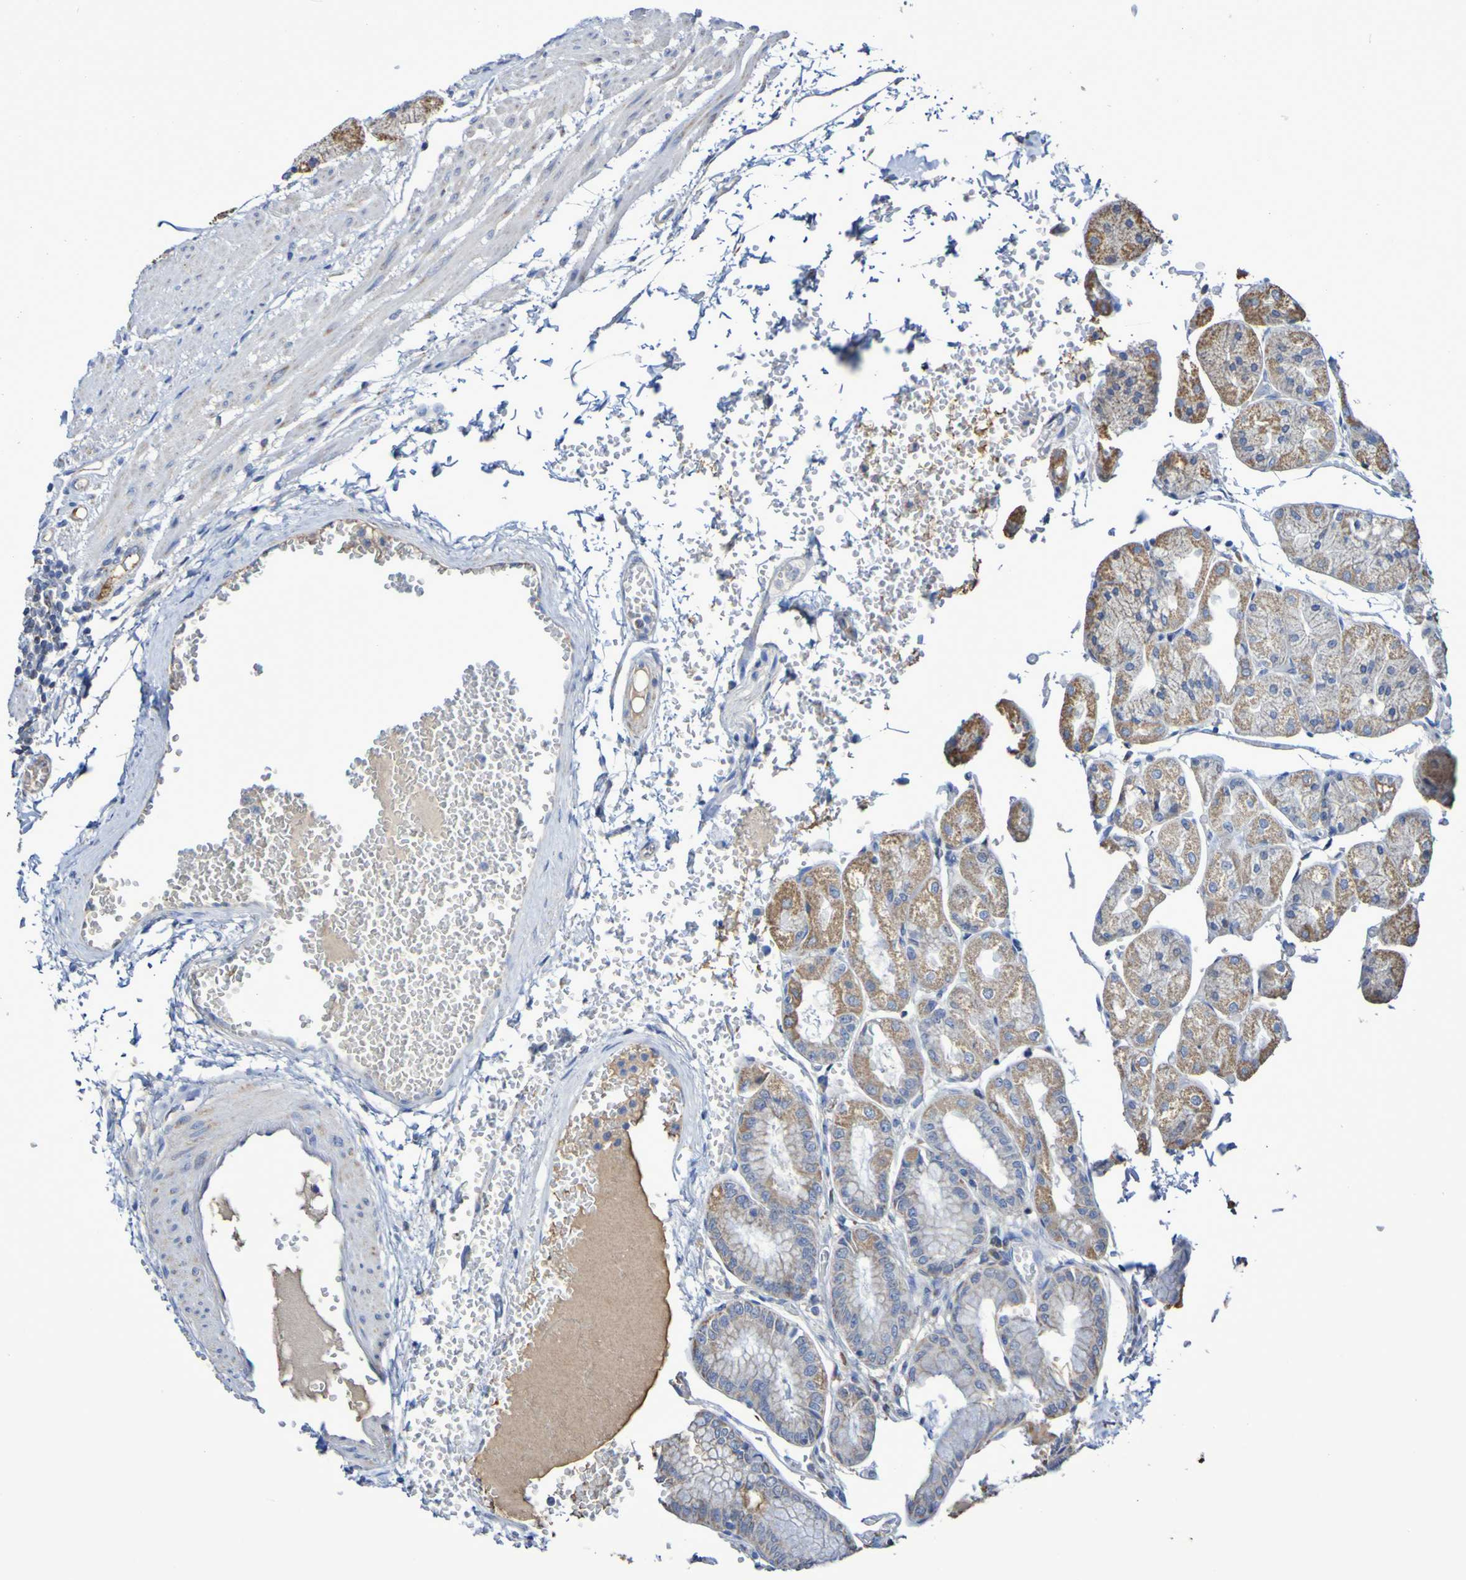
{"staining": {"intensity": "moderate", "quantity": "25%-75%", "location": "cytoplasmic/membranous"}, "tissue": "stomach", "cell_type": "Glandular cells", "image_type": "normal", "snomed": [{"axis": "morphology", "description": "Normal tissue, NOS"}, {"axis": "topography", "description": "Stomach, upper"}], "caption": "Protein expression analysis of unremarkable human stomach reveals moderate cytoplasmic/membranous expression in about 25%-75% of glandular cells. (Brightfield microscopy of DAB IHC at high magnification).", "gene": "CNTN2", "patient": {"sex": "male", "age": 72}}